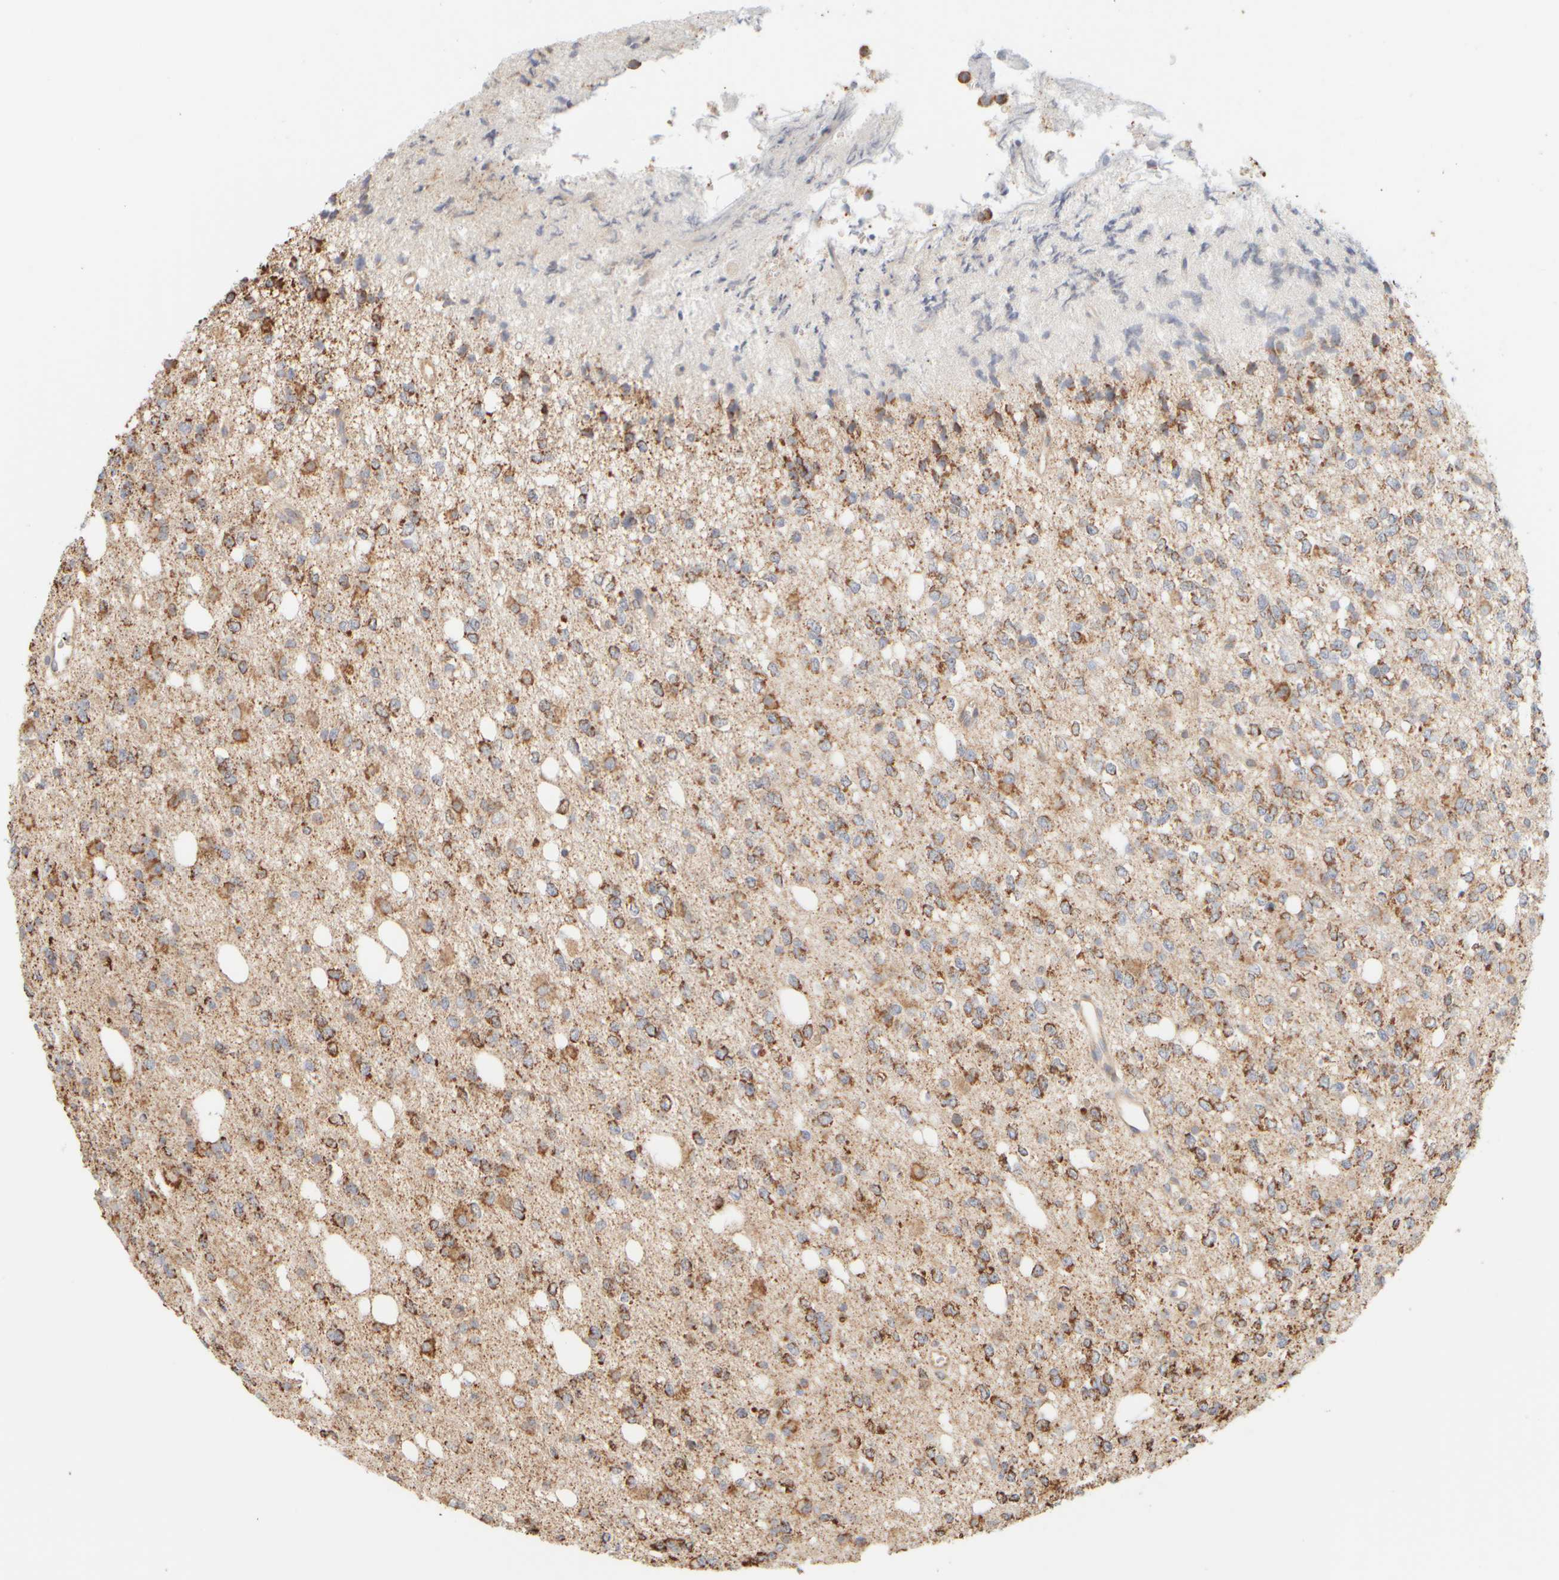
{"staining": {"intensity": "moderate", "quantity": ">75%", "location": "cytoplasmic/membranous"}, "tissue": "glioma", "cell_type": "Tumor cells", "image_type": "cancer", "snomed": [{"axis": "morphology", "description": "Glioma, malignant, High grade"}, {"axis": "topography", "description": "Brain"}], "caption": "IHC of human glioma exhibits medium levels of moderate cytoplasmic/membranous positivity in approximately >75% of tumor cells. (DAB (3,3'-diaminobenzidine) IHC, brown staining for protein, blue staining for nuclei).", "gene": "APBB2", "patient": {"sex": "female", "age": 62}}